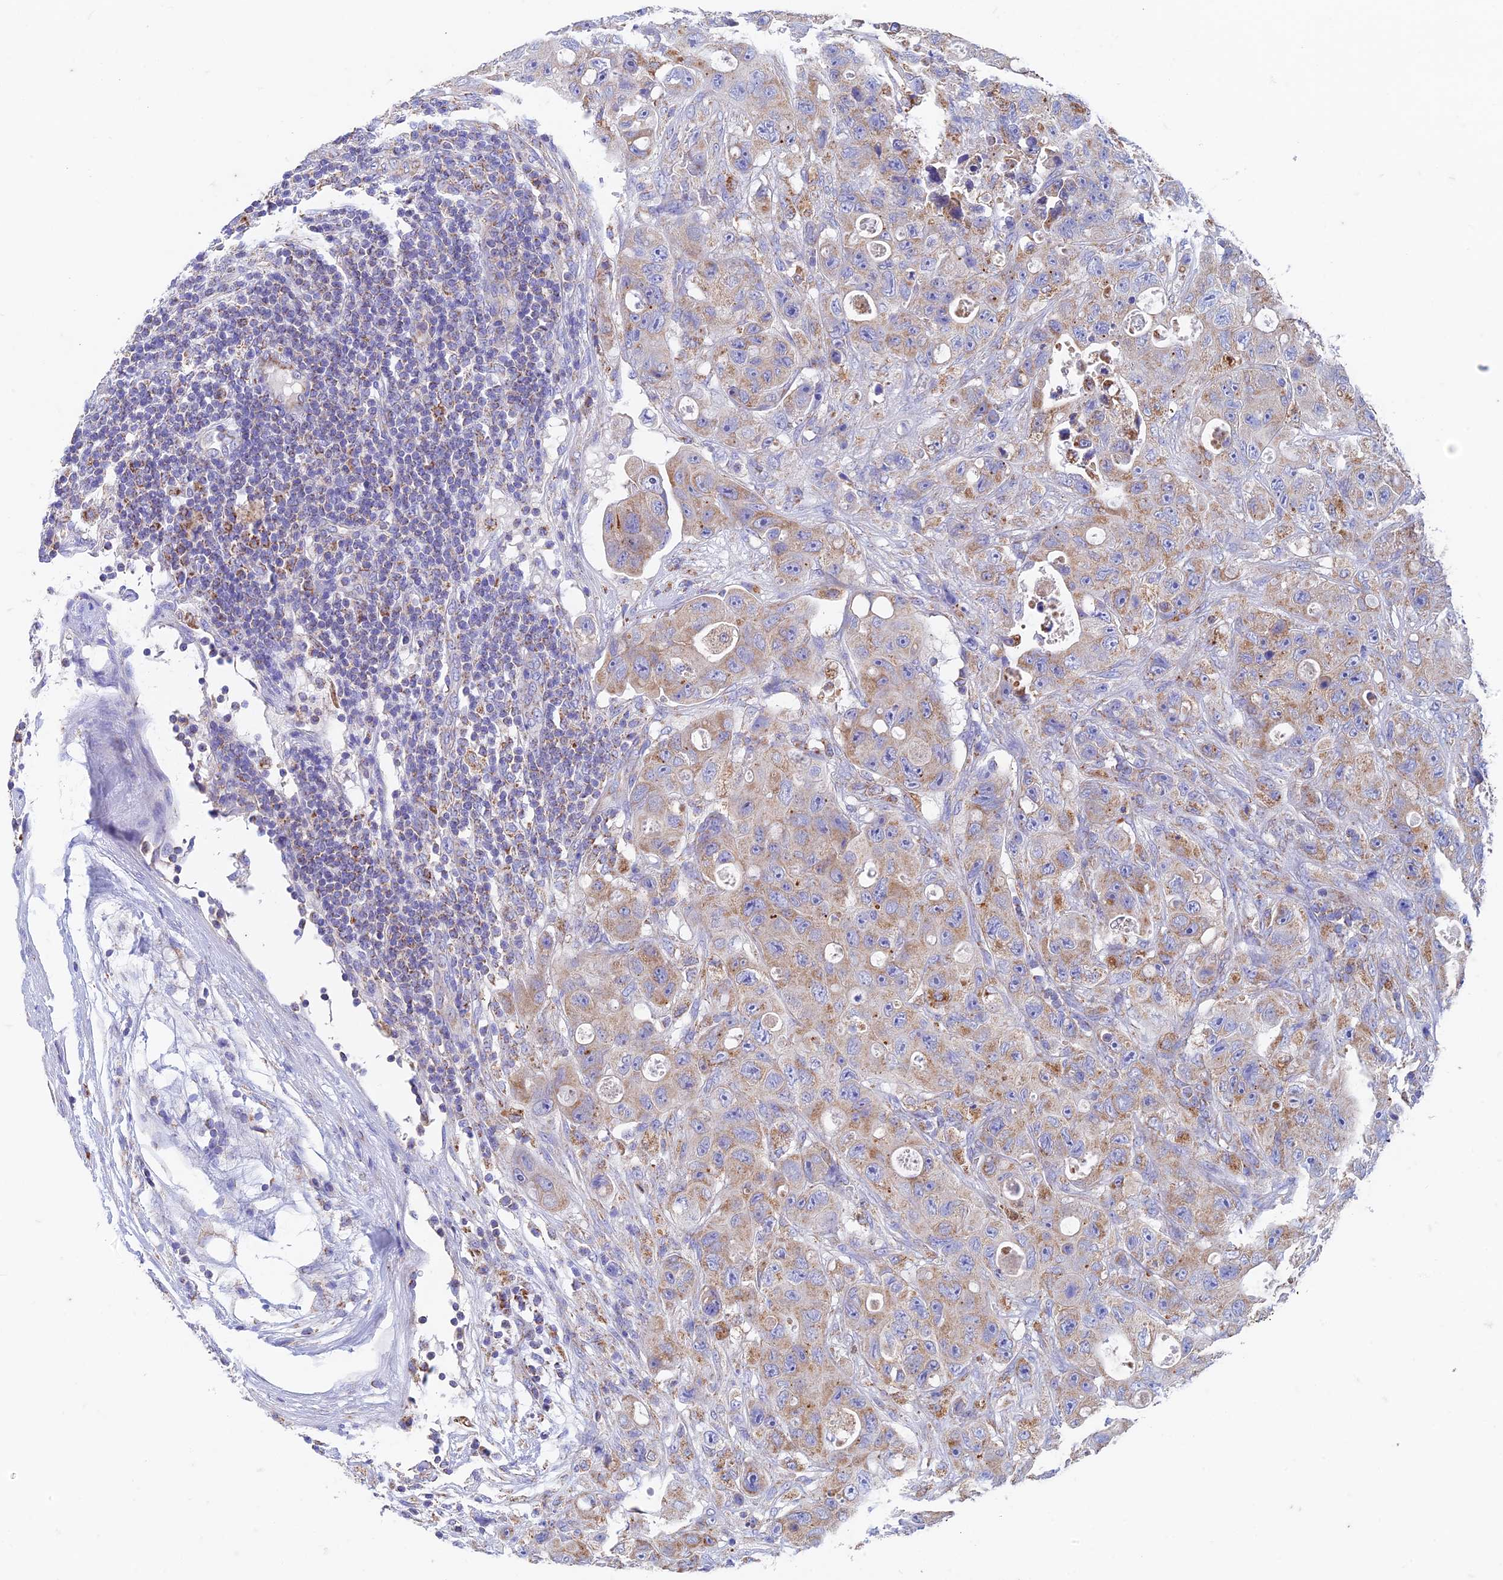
{"staining": {"intensity": "weak", "quantity": ">75%", "location": "cytoplasmic/membranous"}, "tissue": "colorectal cancer", "cell_type": "Tumor cells", "image_type": "cancer", "snomed": [{"axis": "morphology", "description": "Adenocarcinoma, NOS"}, {"axis": "topography", "description": "Colon"}], "caption": "IHC staining of adenocarcinoma (colorectal), which displays low levels of weak cytoplasmic/membranous staining in approximately >75% of tumor cells indicating weak cytoplasmic/membranous protein expression. The staining was performed using DAB (brown) for protein detection and nuclei were counterstained in hematoxylin (blue).", "gene": "ZNF181", "patient": {"sex": "female", "age": 46}}